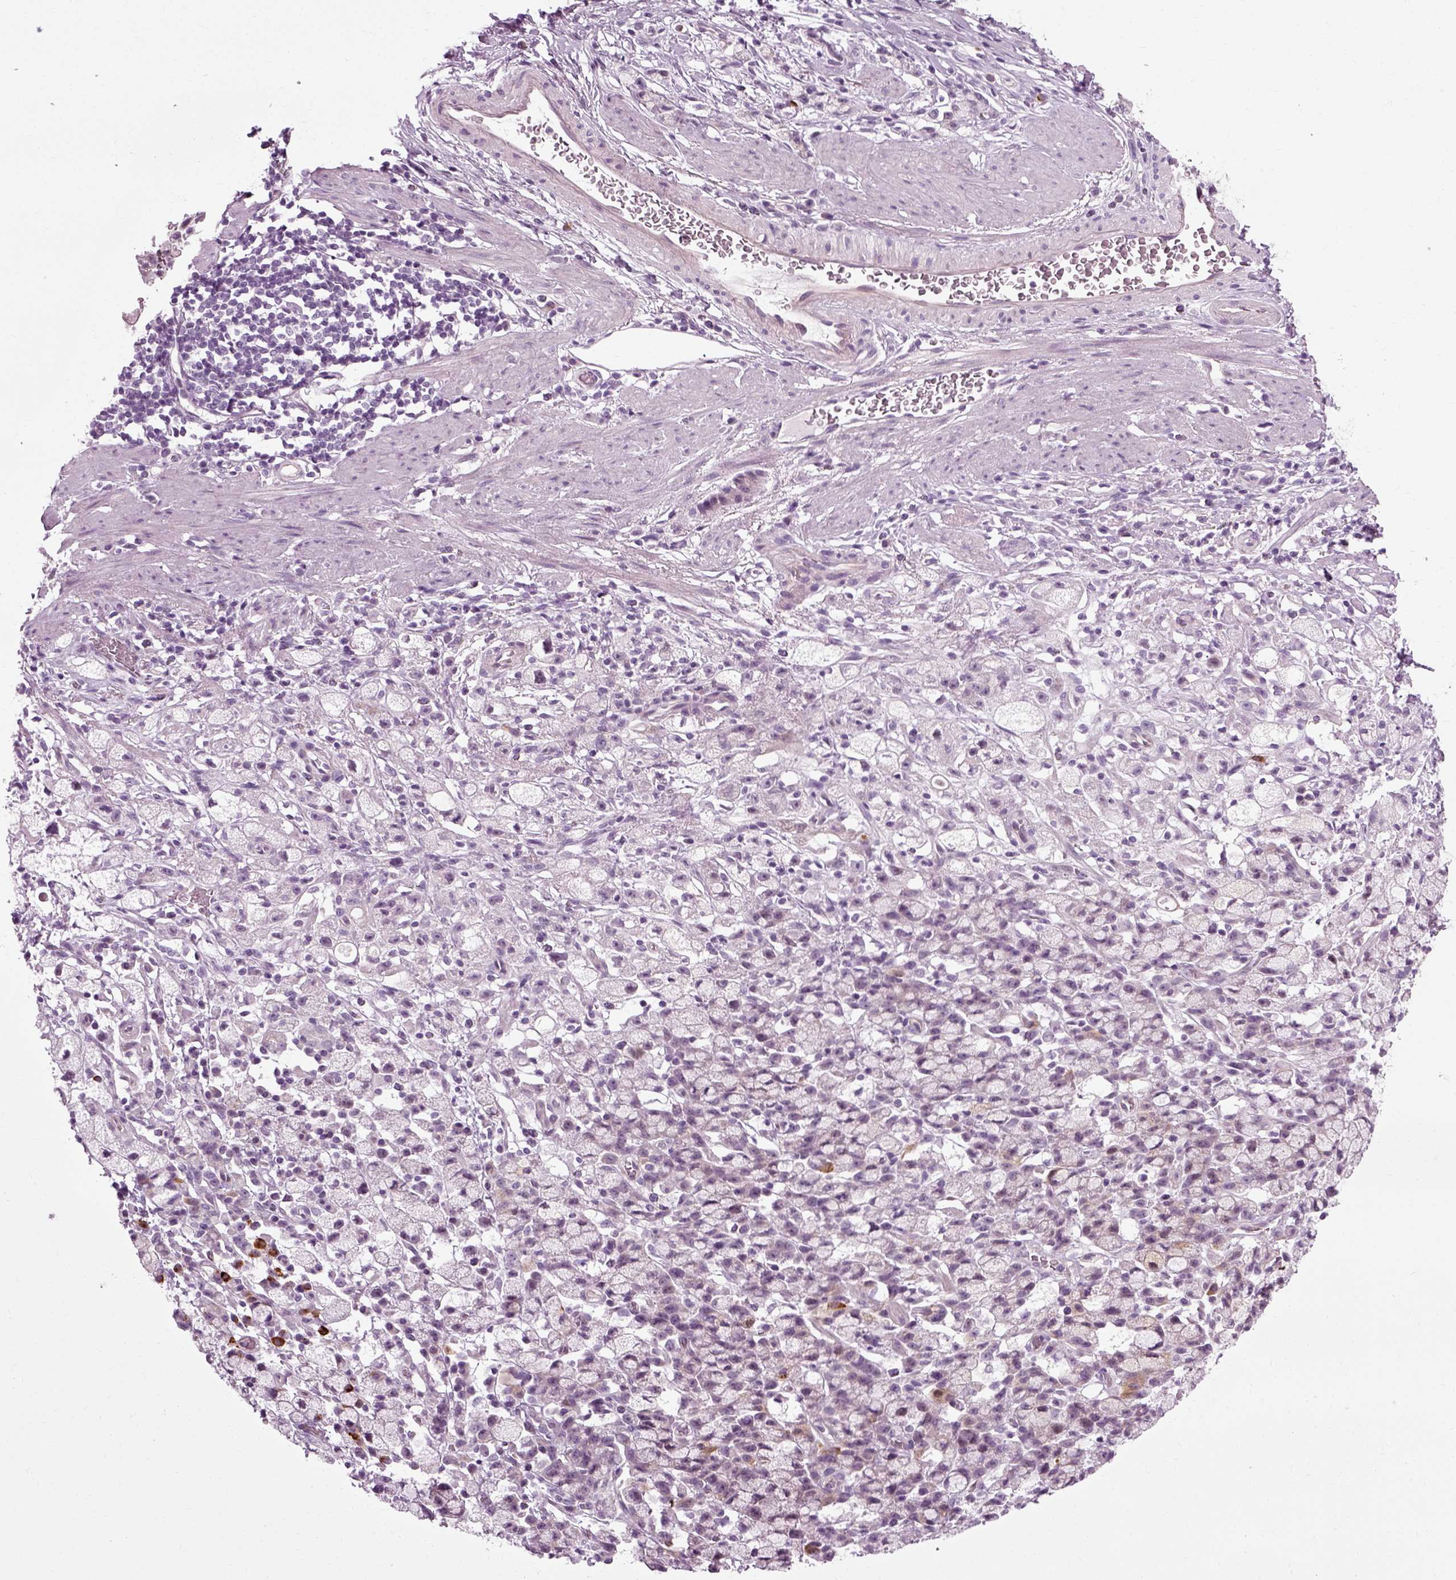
{"staining": {"intensity": "negative", "quantity": "none", "location": "none"}, "tissue": "stomach cancer", "cell_type": "Tumor cells", "image_type": "cancer", "snomed": [{"axis": "morphology", "description": "Adenocarcinoma, NOS"}, {"axis": "topography", "description": "Stomach"}], "caption": "Stomach cancer (adenocarcinoma) was stained to show a protein in brown. There is no significant positivity in tumor cells.", "gene": "SCG5", "patient": {"sex": "male", "age": 58}}